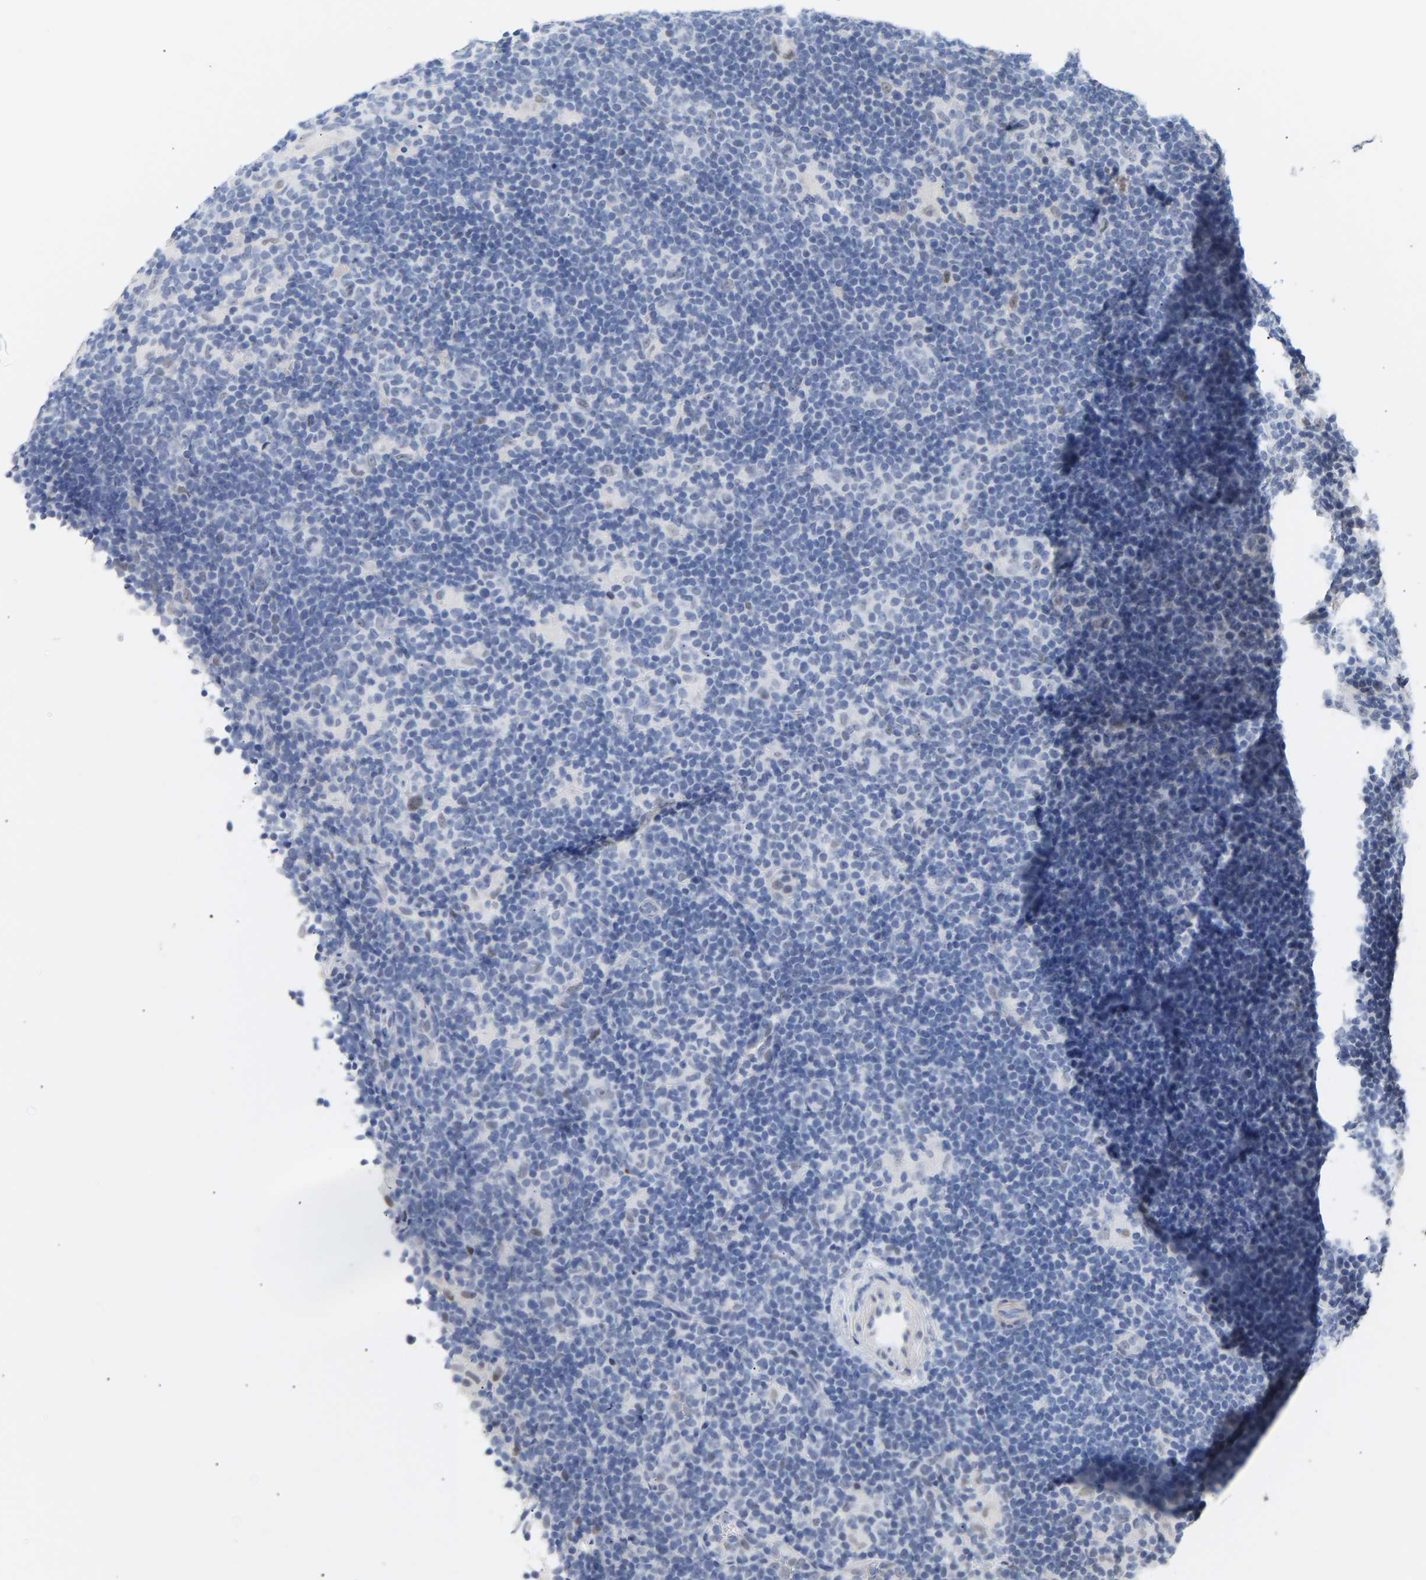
{"staining": {"intensity": "negative", "quantity": "none", "location": "none"}, "tissue": "lymphoma", "cell_type": "Tumor cells", "image_type": "cancer", "snomed": [{"axis": "morphology", "description": "Hodgkin's disease, NOS"}, {"axis": "topography", "description": "Lymph node"}], "caption": "An immunohistochemistry image of Hodgkin's disease is shown. There is no staining in tumor cells of Hodgkin's disease.", "gene": "AMPH", "patient": {"sex": "female", "age": 57}}